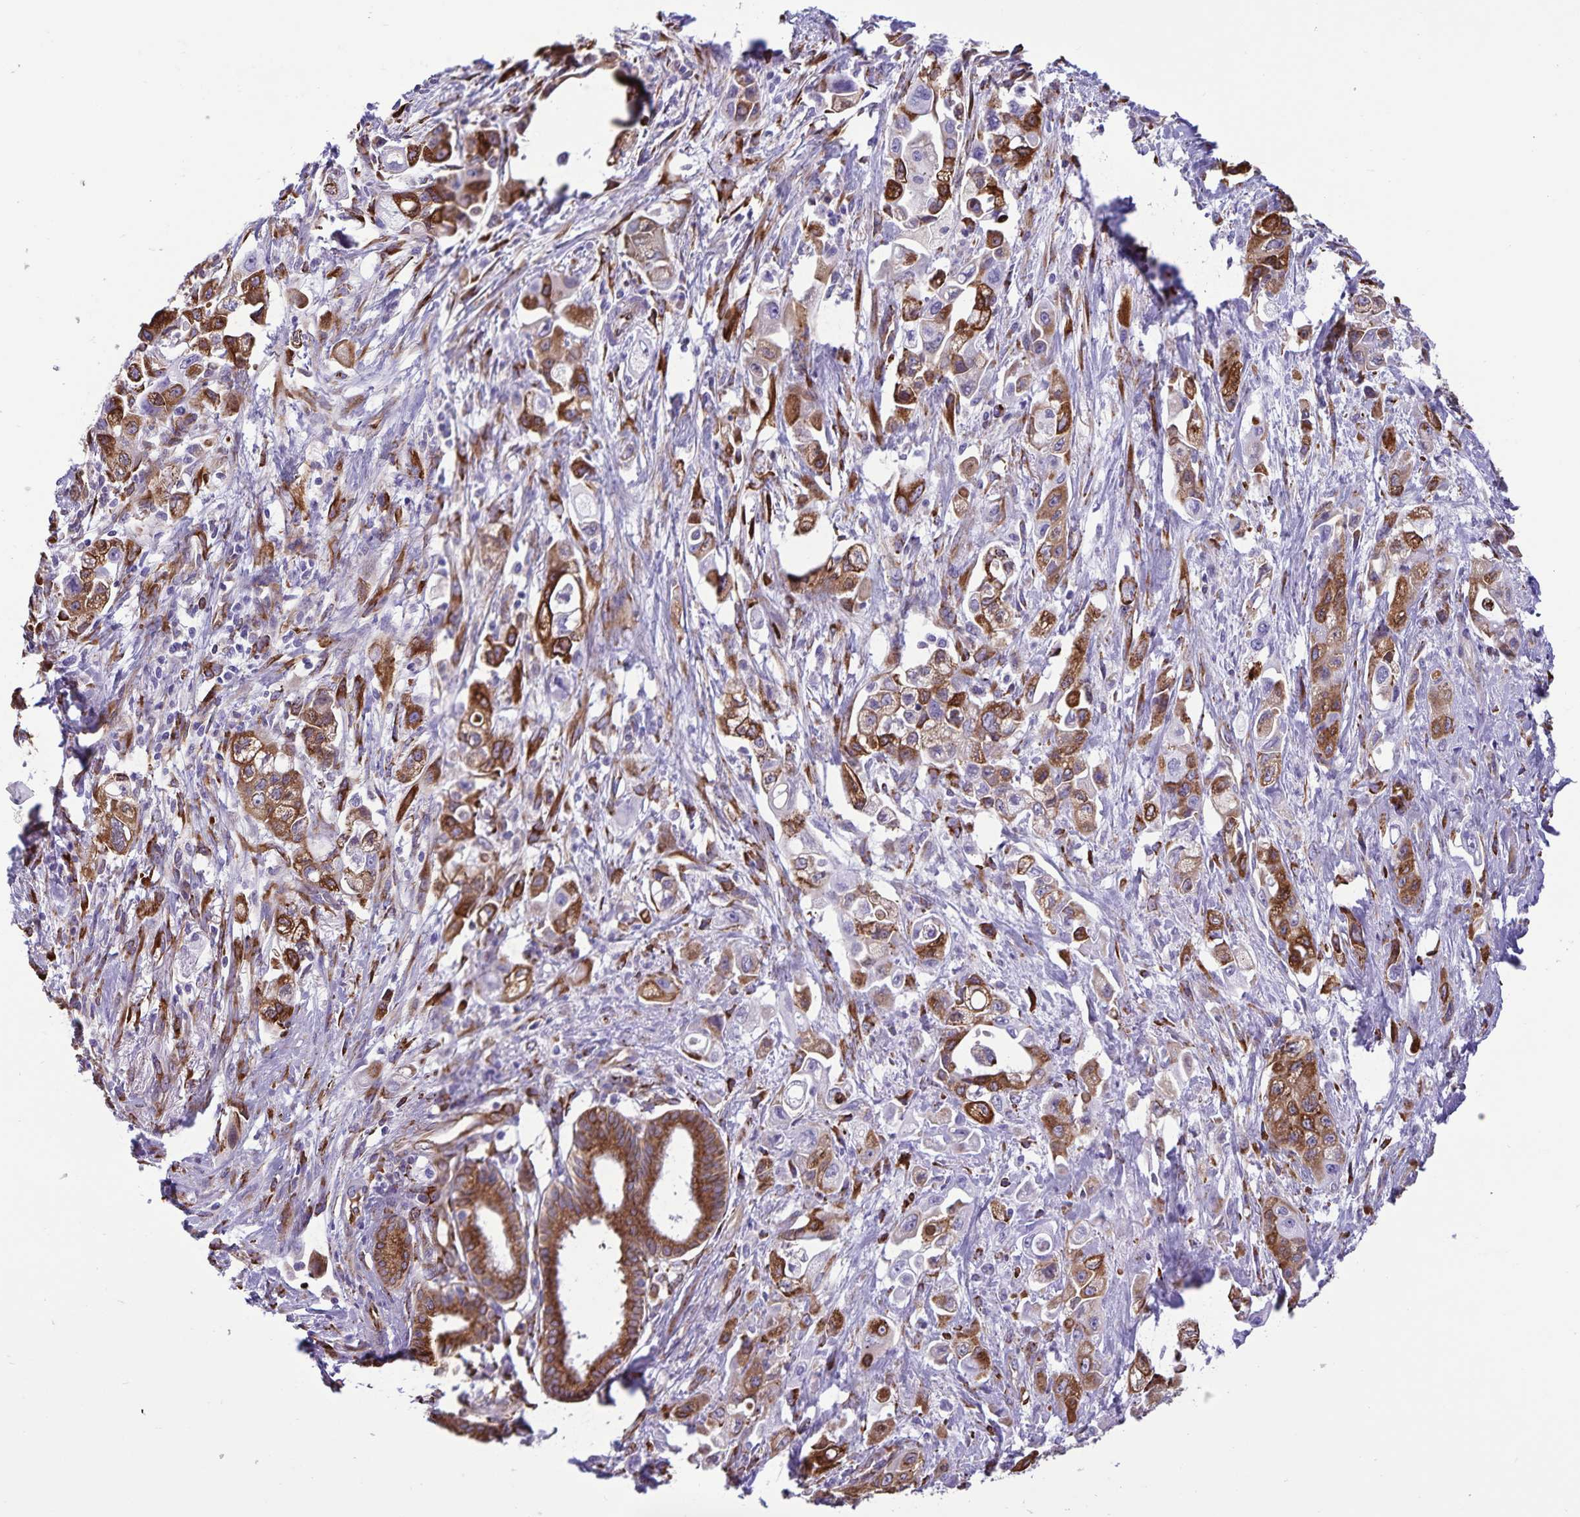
{"staining": {"intensity": "strong", "quantity": ">75%", "location": "cytoplasmic/membranous"}, "tissue": "pancreatic cancer", "cell_type": "Tumor cells", "image_type": "cancer", "snomed": [{"axis": "morphology", "description": "Adenocarcinoma, NOS"}, {"axis": "topography", "description": "Pancreas"}], "caption": "Protein expression analysis of pancreatic cancer (adenocarcinoma) shows strong cytoplasmic/membranous staining in approximately >75% of tumor cells. The protein is shown in brown color, while the nuclei are stained blue.", "gene": "RCN1", "patient": {"sex": "female", "age": 66}}